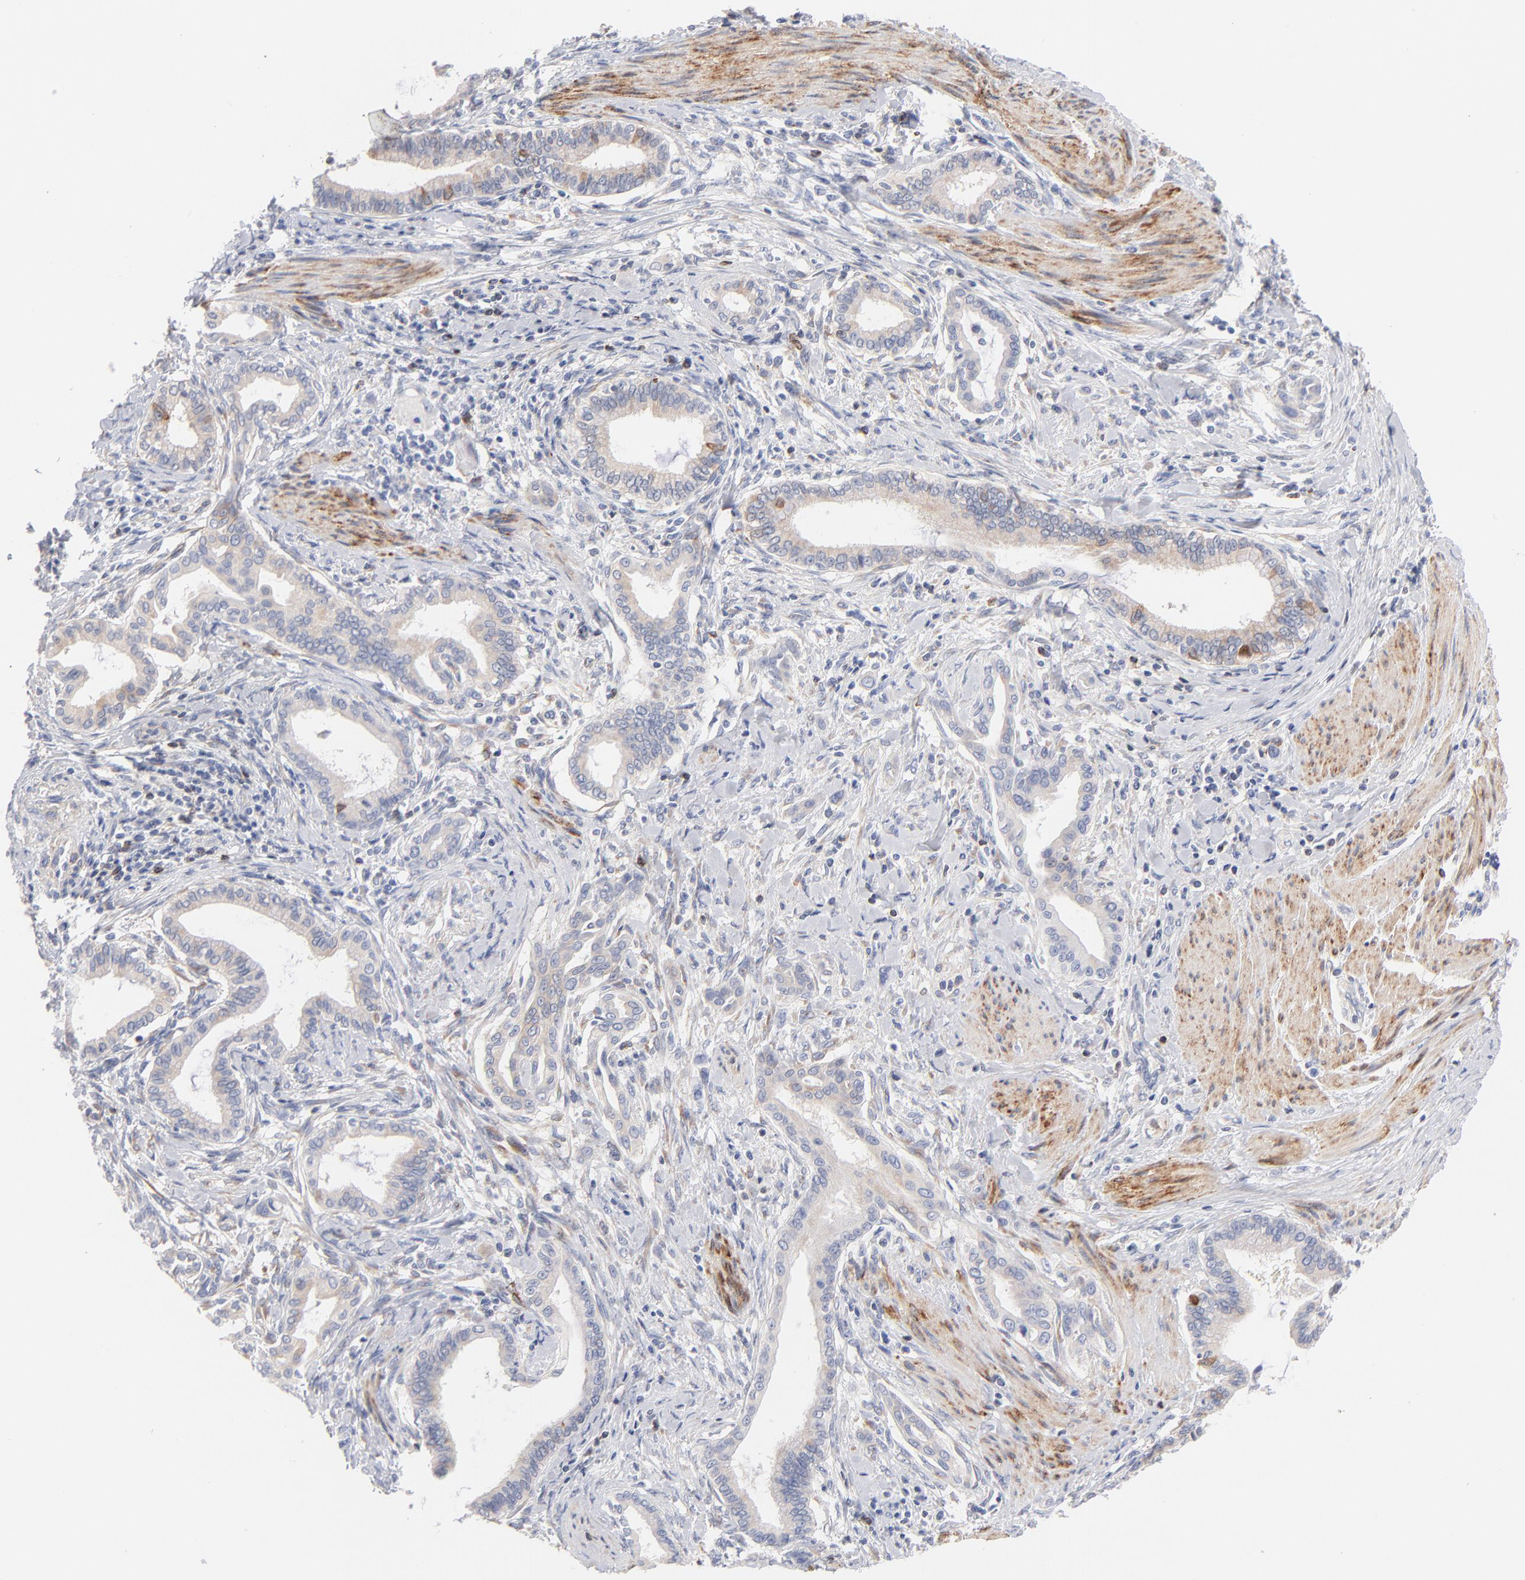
{"staining": {"intensity": "strong", "quantity": "<25%", "location": "cytoplasmic/membranous"}, "tissue": "pancreatic cancer", "cell_type": "Tumor cells", "image_type": "cancer", "snomed": [{"axis": "morphology", "description": "Adenocarcinoma, NOS"}, {"axis": "topography", "description": "Pancreas"}], "caption": "This photomicrograph exhibits pancreatic cancer (adenocarcinoma) stained with immunohistochemistry (IHC) to label a protein in brown. The cytoplasmic/membranous of tumor cells show strong positivity for the protein. Nuclei are counter-stained blue.", "gene": "MID1", "patient": {"sex": "female", "age": 64}}